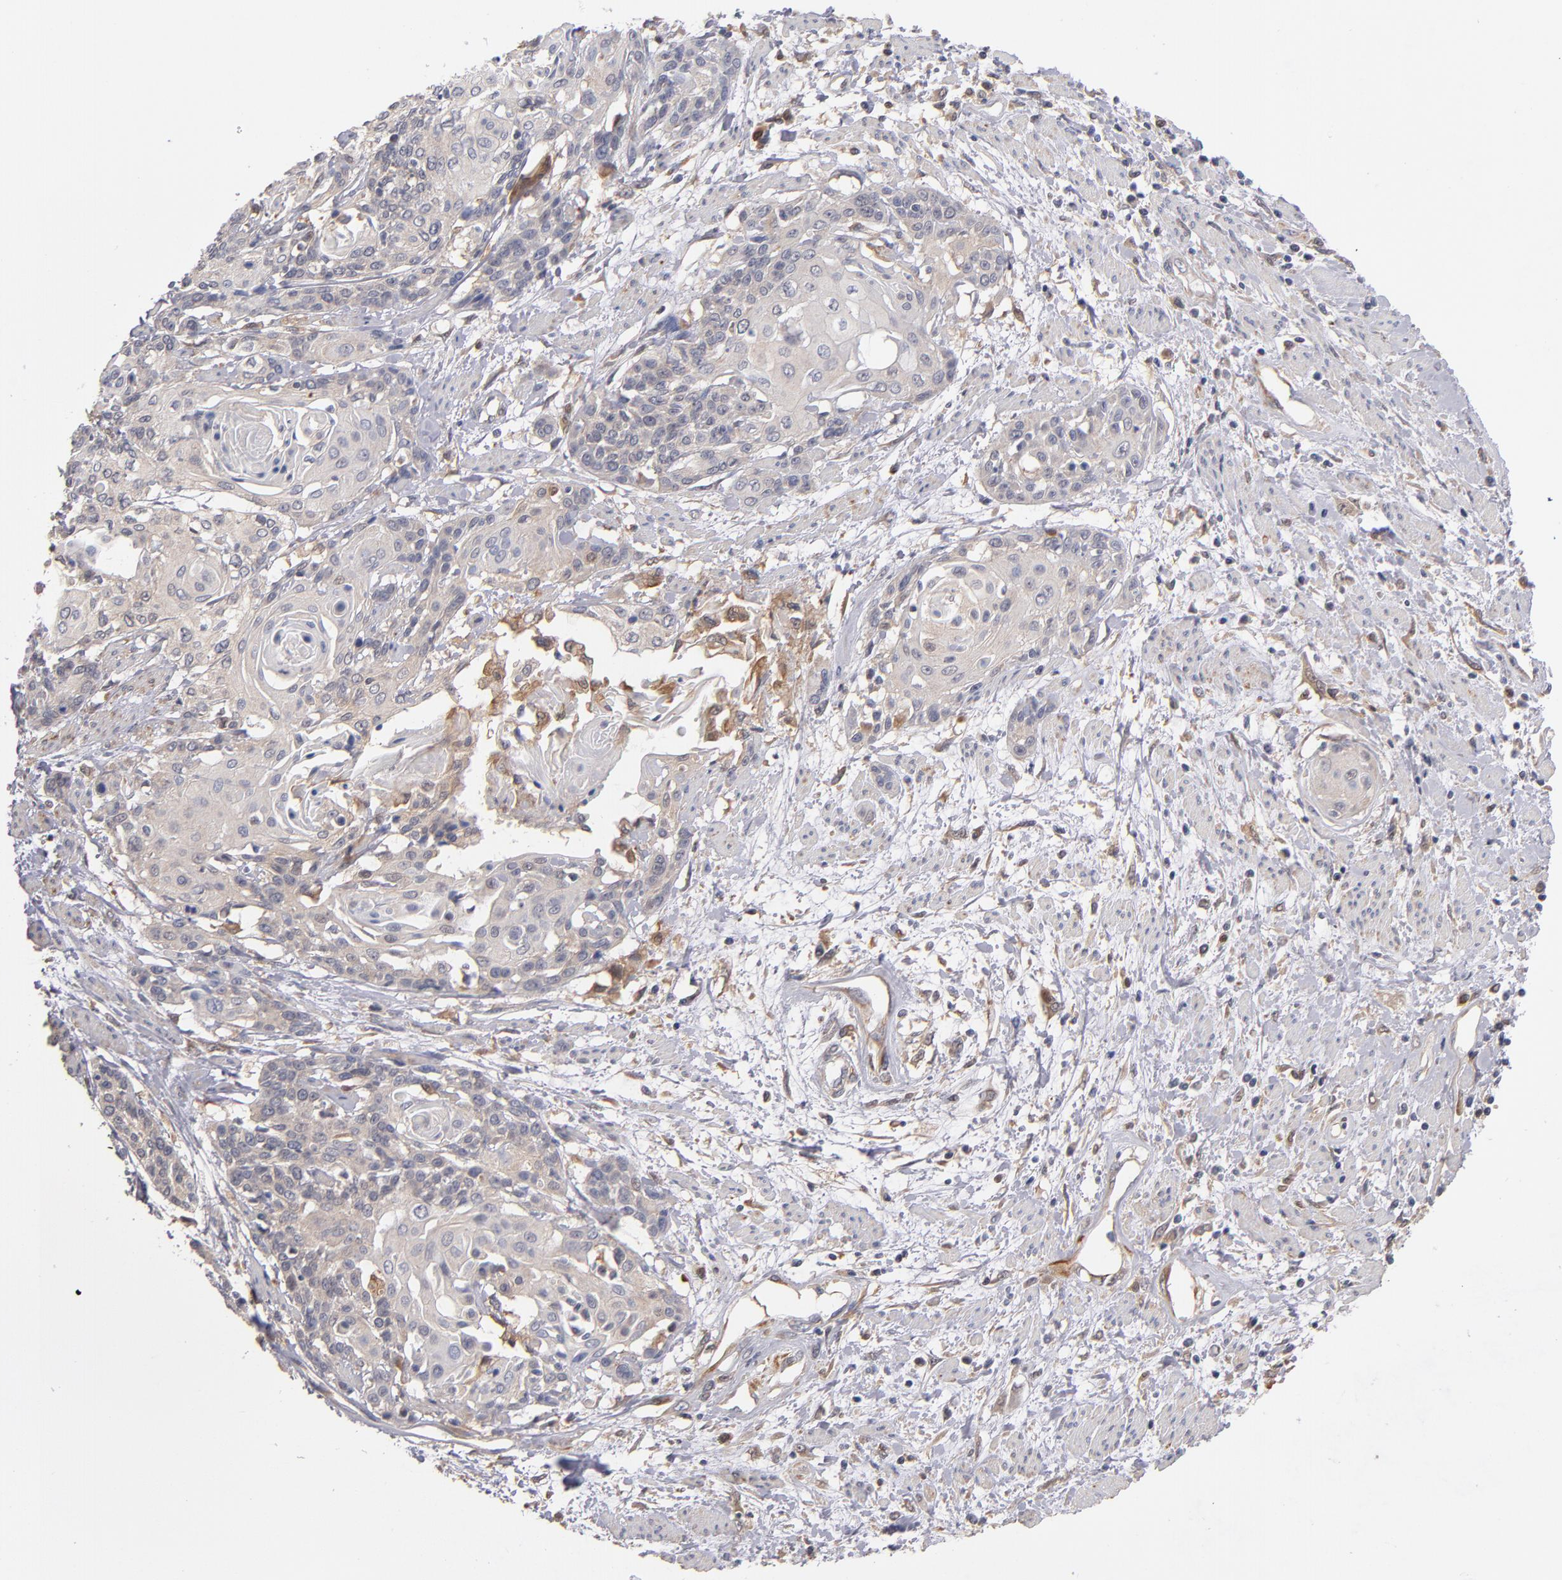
{"staining": {"intensity": "negative", "quantity": "none", "location": "none"}, "tissue": "cervical cancer", "cell_type": "Tumor cells", "image_type": "cancer", "snomed": [{"axis": "morphology", "description": "Squamous cell carcinoma, NOS"}, {"axis": "topography", "description": "Cervix"}], "caption": "Immunohistochemical staining of human cervical cancer (squamous cell carcinoma) shows no significant staining in tumor cells.", "gene": "GMFG", "patient": {"sex": "female", "age": 57}}